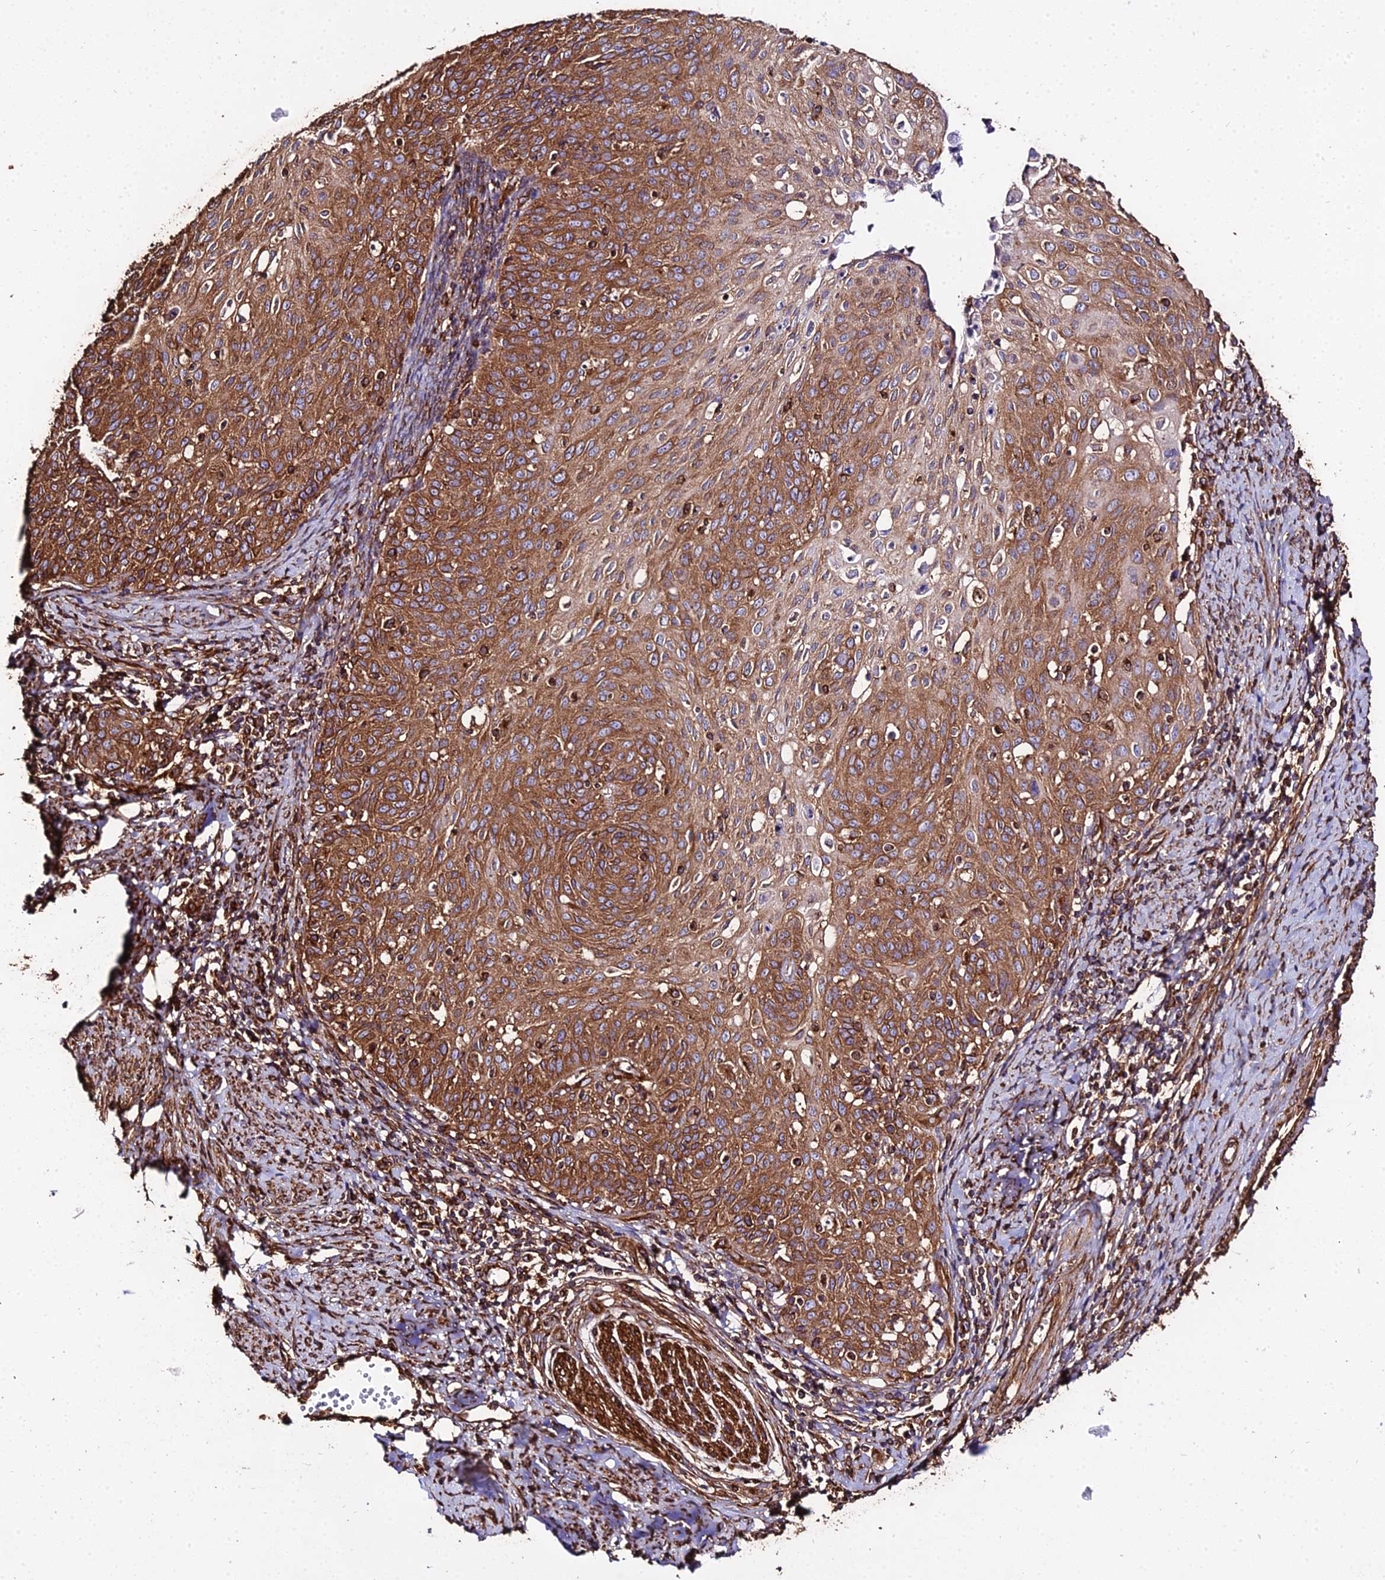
{"staining": {"intensity": "strong", "quantity": ">75%", "location": "cytoplasmic/membranous"}, "tissue": "cervical cancer", "cell_type": "Tumor cells", "image_type": "cancer", "snomed": [{"axis": "morphology", "description": "Squamous cell carcinoma, NOS"}, {"axis": "topography", "description": "Cervix"}], "caption": "Immunohistochemical staining of cervical cancer displays strong cytoplasmic/membranous protein positivity in about >75% of tumor cells.", "gene": "TUBA3D", "patient": {"sex": "female", "age": 70}}